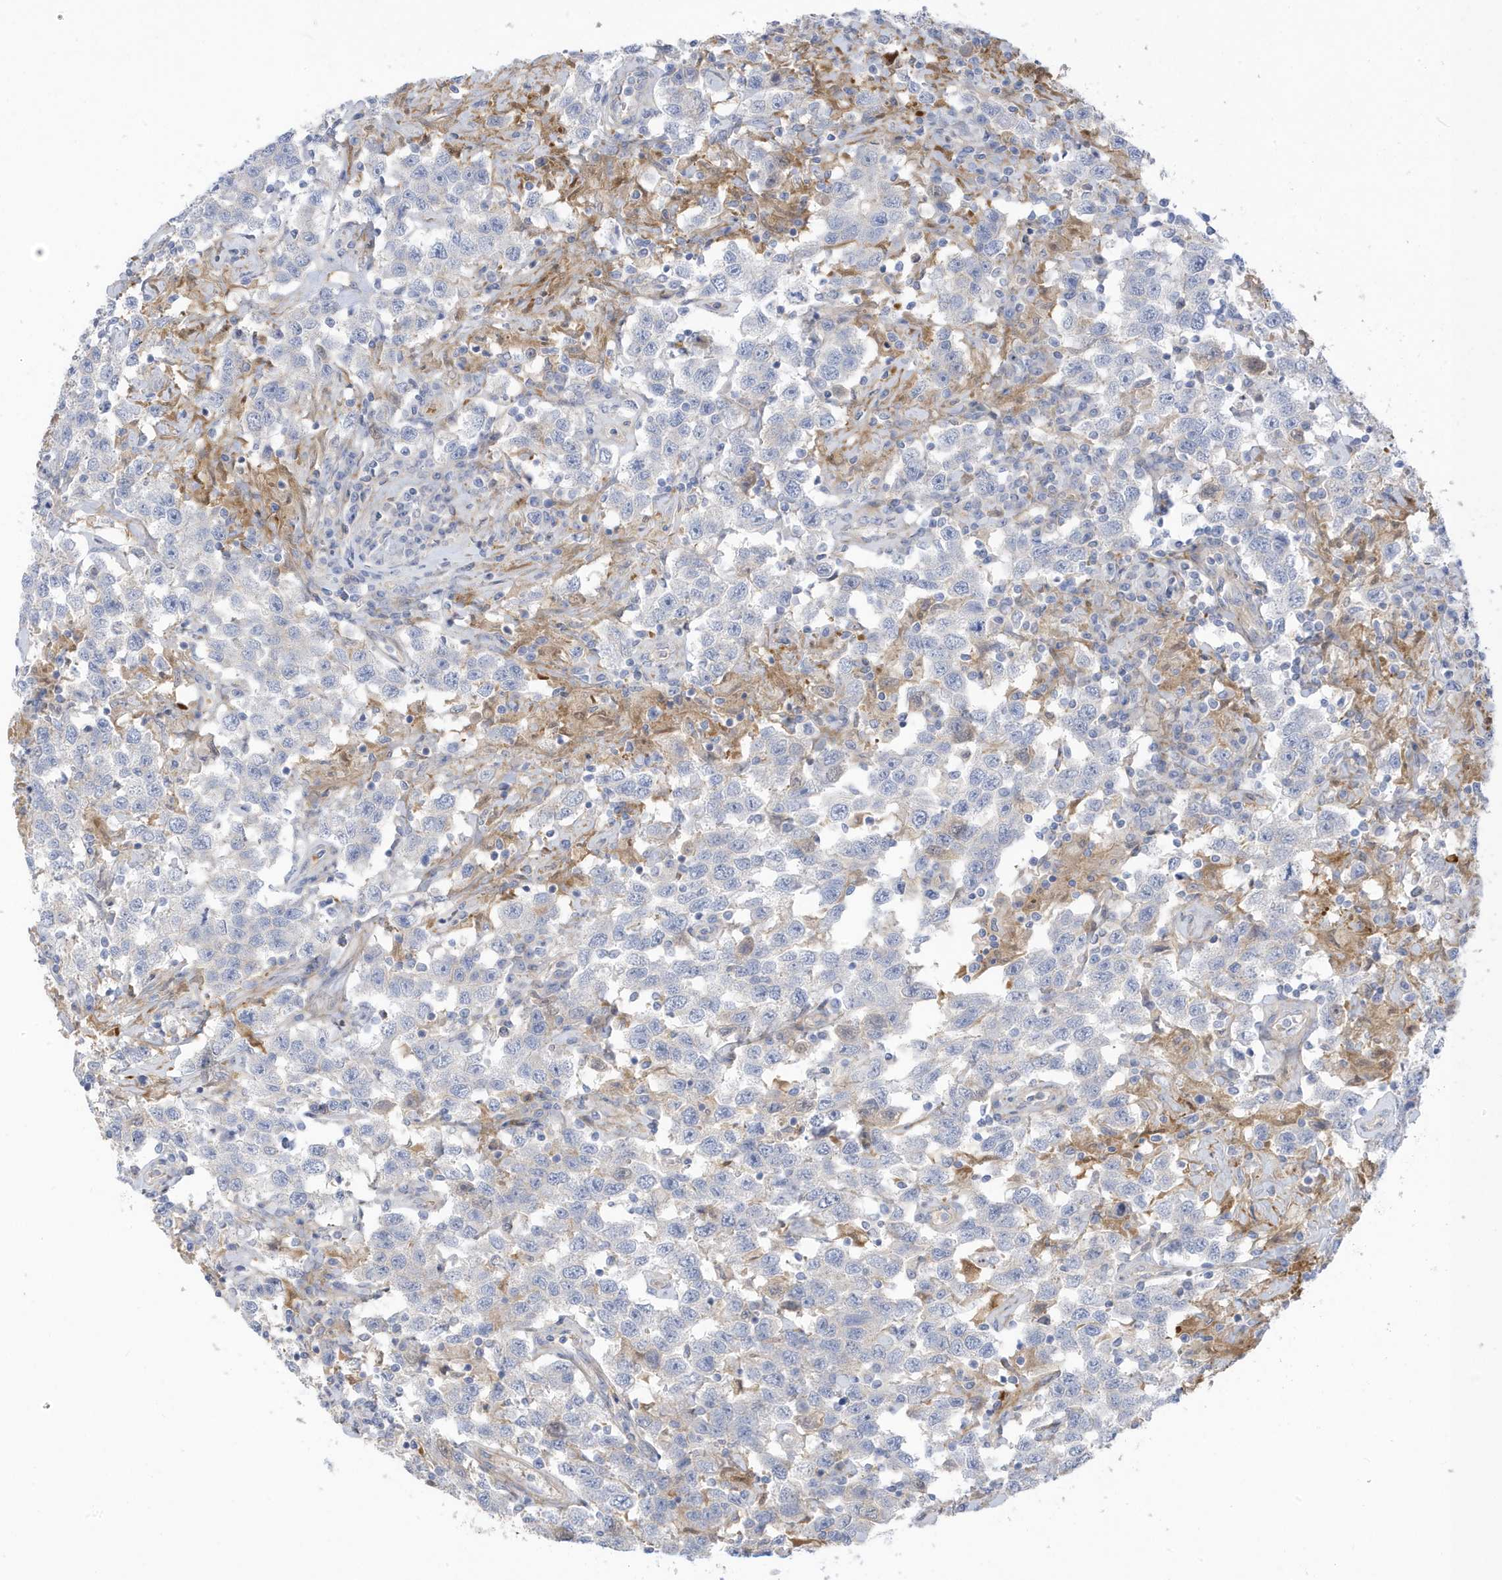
{"staining": {"intensity": "negative", "quantity": "none", "location": "none"}, "tissue": "testis cancer", "cell_type": "Tumor cells", "image_type": "cancer", "snomed": [{"axis": "morphology", "description": "Seminoma, NOS"}, {"axis": "topography", "description": "Testis"}], "caption": "DAB (3,3'-diaminobenzidine) immunohistochemical staining of testis cancer exhibits no significant staining in tumor cells.", "gene": "ATP13A5", "patient": {"sex": "male", "age": 41}}